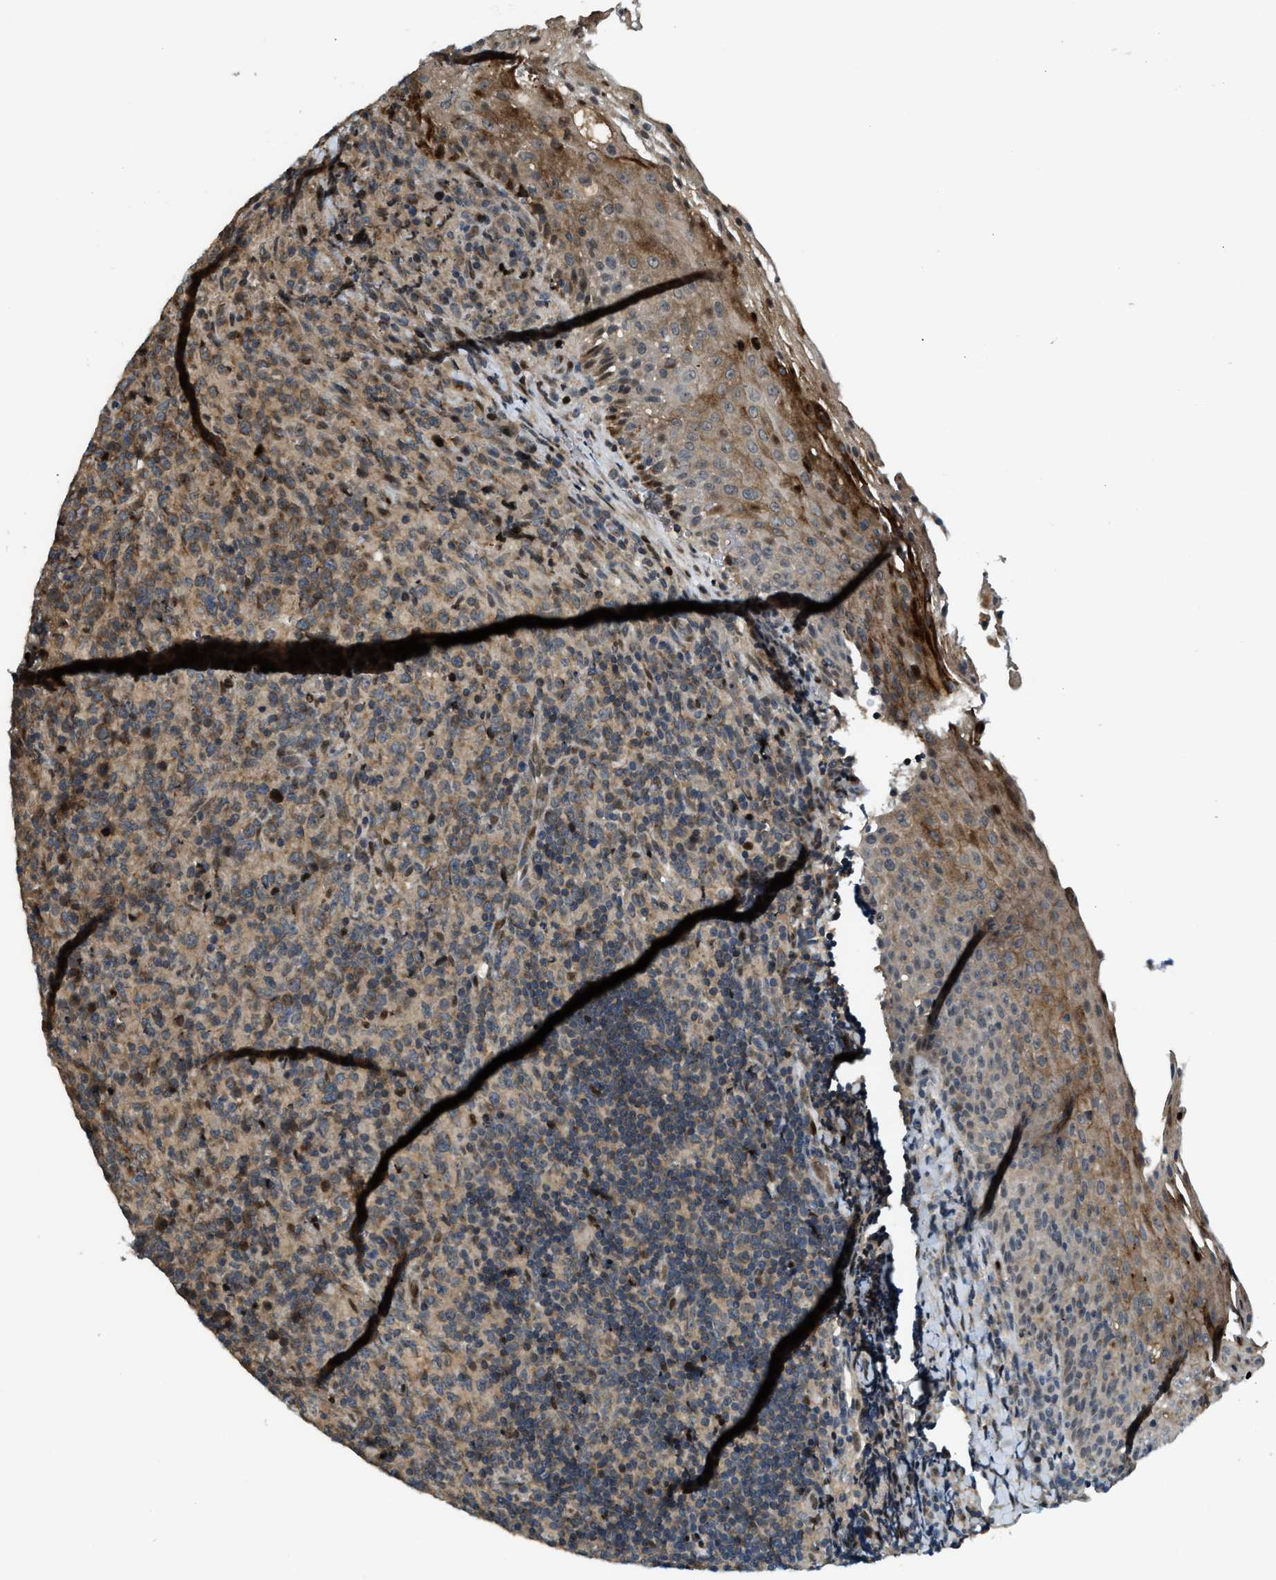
{"staining": {"intensity": "moderate", "quantity": ">75%", "location": "cytoplasmic/membranous"}, "tissue": "lymphoma", "cell_type": "Tumor cells", "image_type": "cancer", "snomed": [{"axis": "morphology", "description": "Malignant lymphoma, non-Hodgkin's type, High grade"}, {"axis": "topography", "description": "Tonsil"}], "caption": "A brown stain labels moderate cytoplasmic/membranous expression of a protein in malignant lymphoma, non-Hodgkin's type (high-grade) tumor cells.", "gene": "TRAPPC14", "patient": {"sex": "female", "age": 36}}